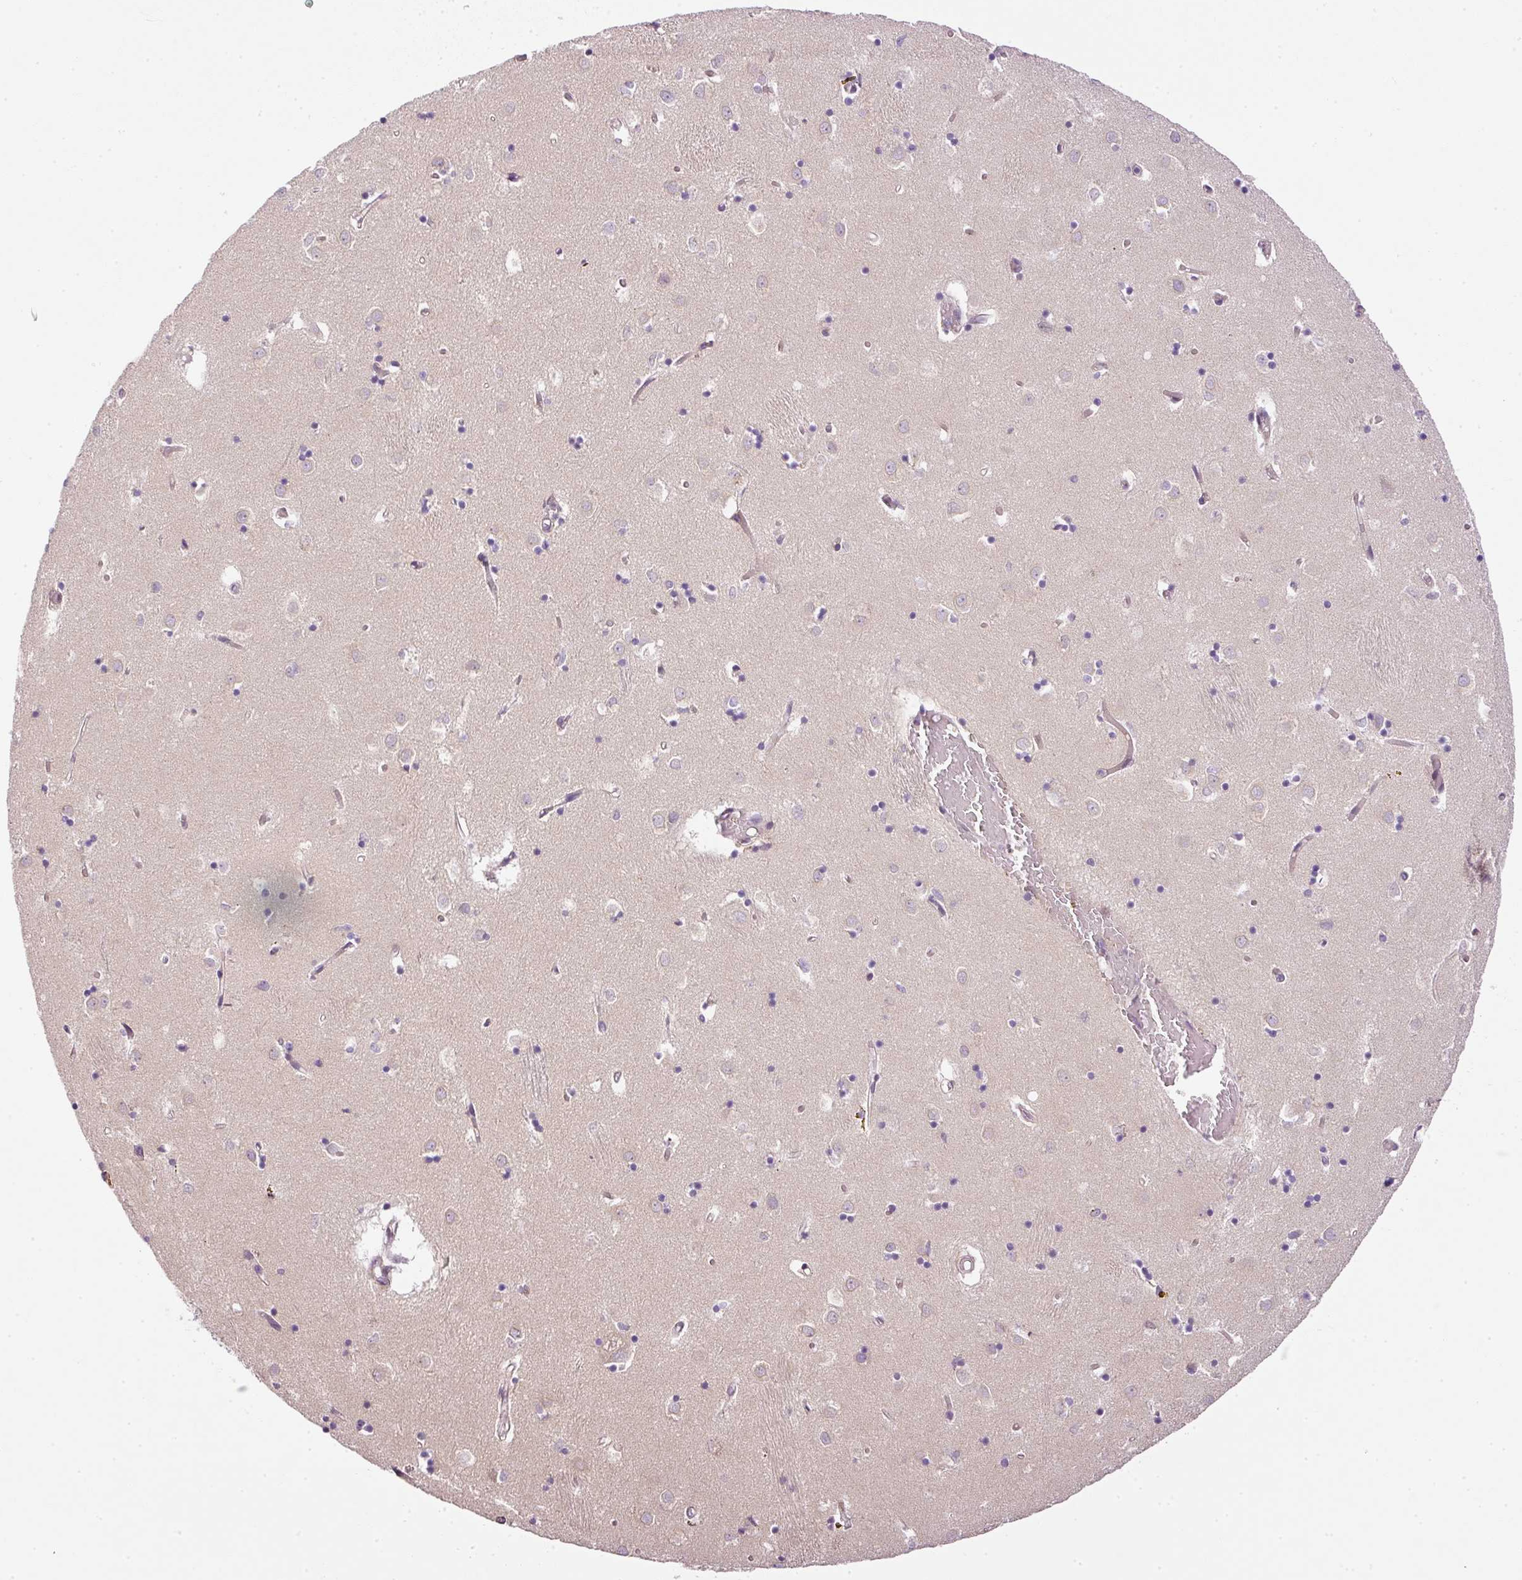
{"staining": {"intensity": "moderate", "quantity": "<25%", "location": "cytoplasmic/membranous"}, "tissue": "caudate", "cell_type": "Glial cells", "image_type": "normal", "snomed": [{"axis": "morphology", "description": "Normal tissue, NOS"}, {"axis": "topography", "description": "Lateral ventricle wall"}], "caption": "The micrograph demonstrates a brown stain indicating the presence of a protein in the cytoplasmic/membranous of glial cells in caudate. (IHC, brightfield microscopy, high magnification).", "gene": "TBC1D2B", "patient": {"sex": "male", "age": 70}}